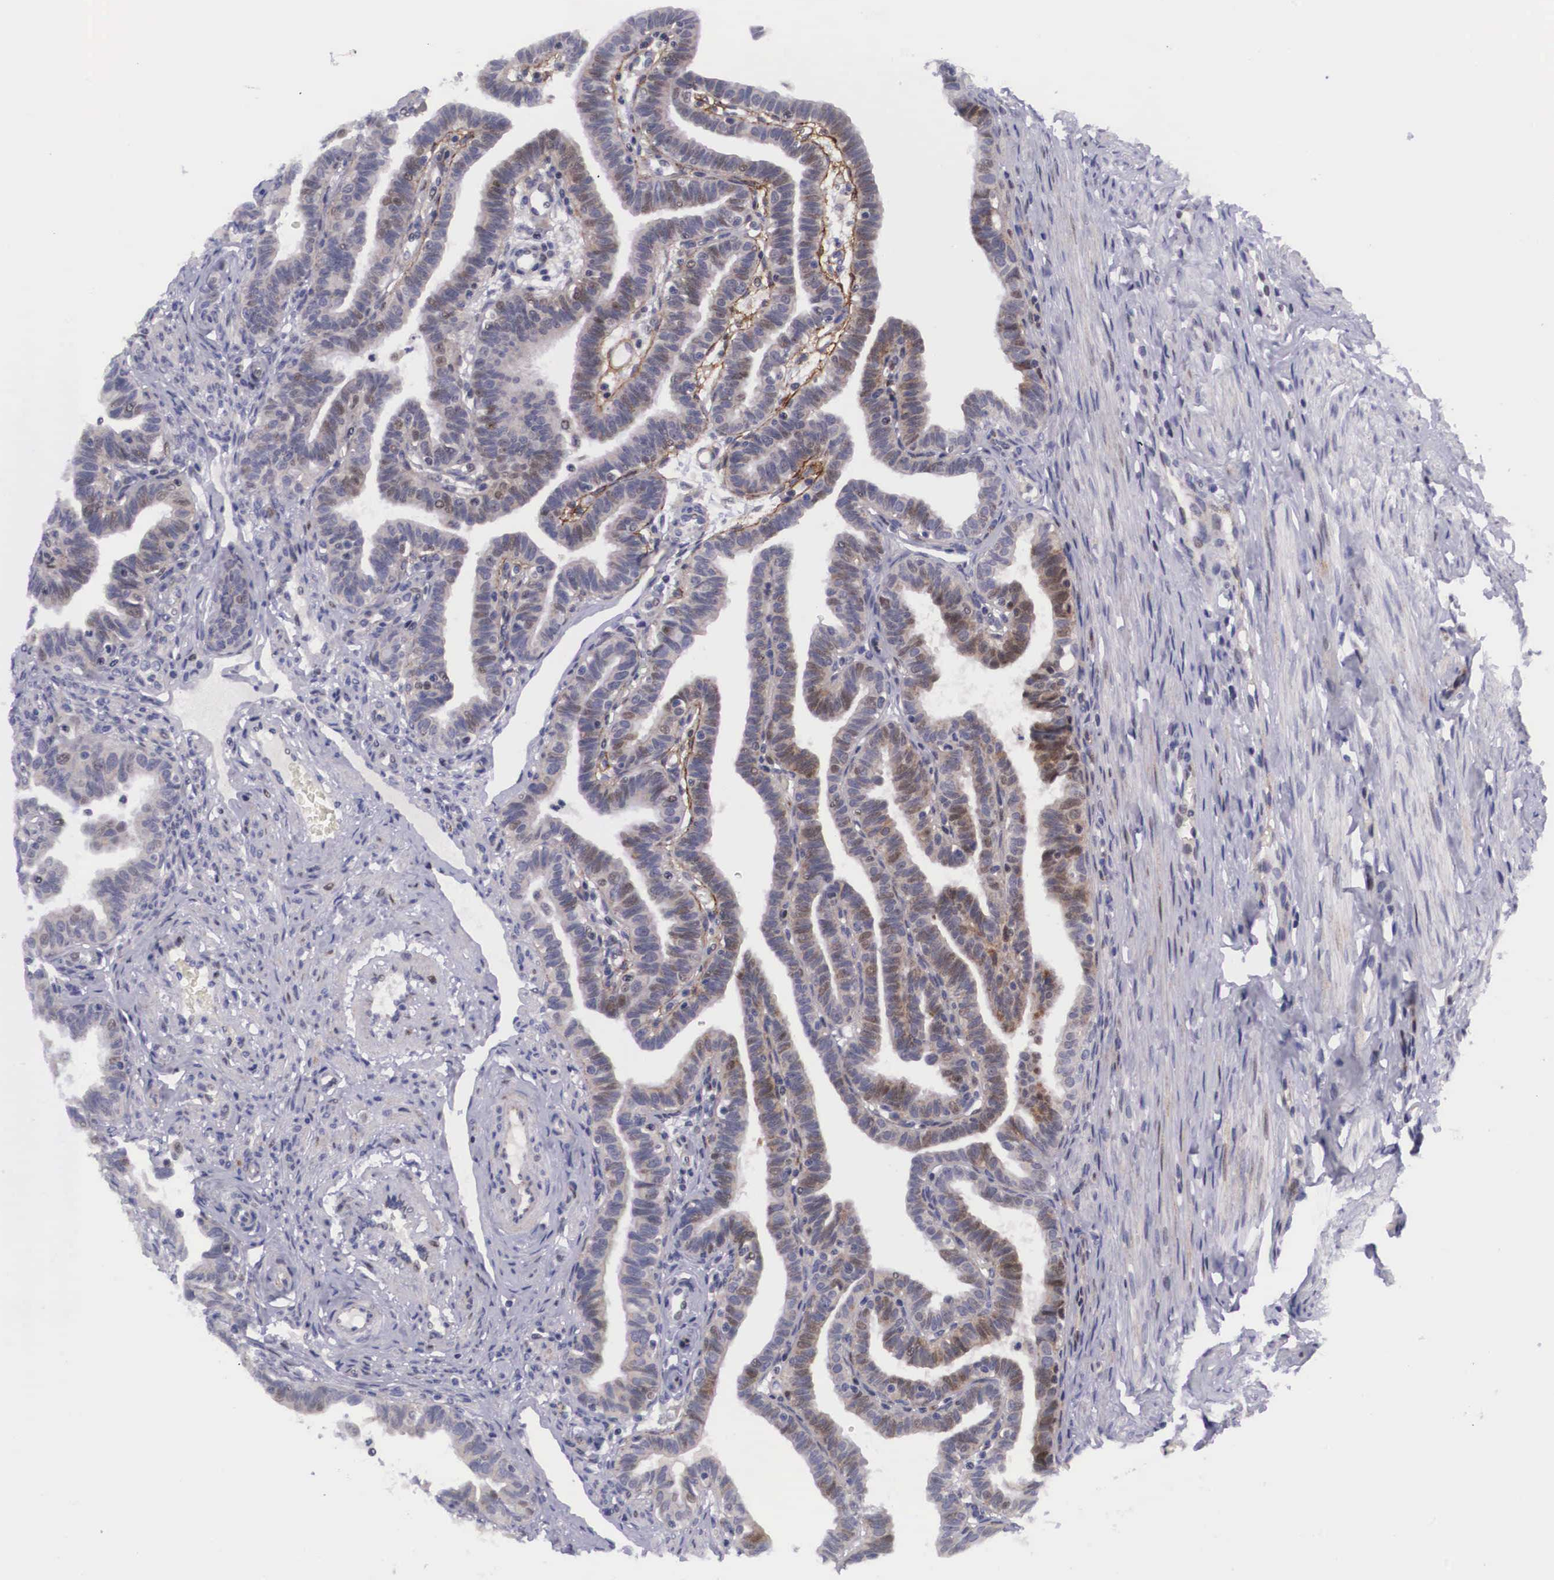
{"staining": {"intensity": "weak", "quantity": "25%-75%", "location": "cytoplasmic/membranous,nuclear"}, "tissue": "fallopian tube", "cell_type": "Glandular cells", "image_type": "normal", "snomed": [{"axis": "morphology", "description": "Normal tissue, NOS"}, {"axis": "topography", "description": "Fallopian tube"}], "caption": "Brown immunohistochemical staining in benign fallopian tube displays weak cytoplasmic/membranous,nuclear staining in approximately 25%-75% of glandular cells.", "gene": "EMID1", "patient": {"sex": "female", "age": 41}}